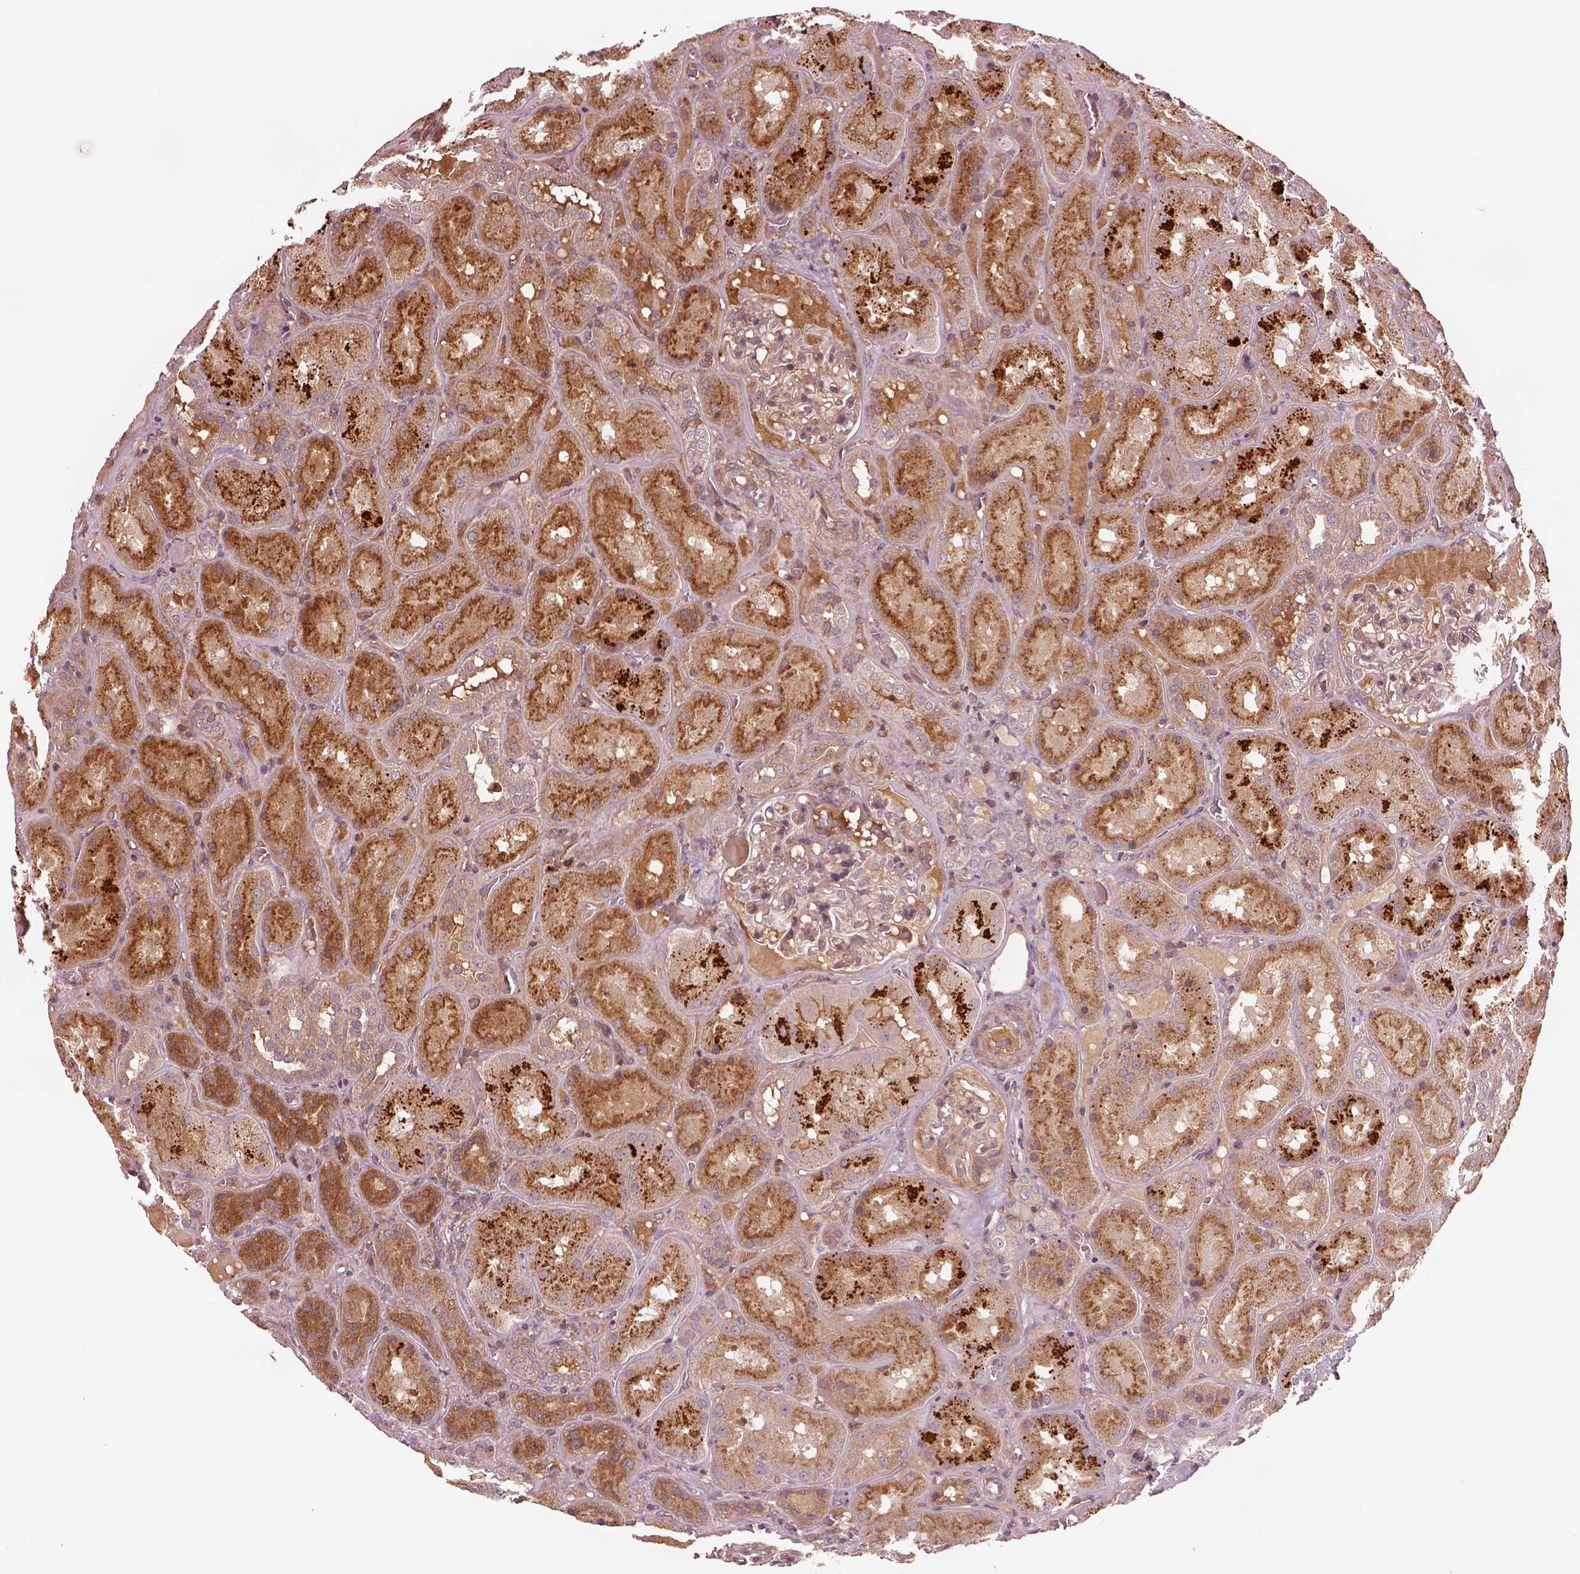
{"staining": {"intensity": "negative", "quantity": "none", "location": "none"}, "tissue": "kidney", "cell_type": "Cells in glomeruli", "image_type": "normal", "snomed": [{"axis": "morphology", "description": "Normal tissue, NOS"}, {"axis": "topography", "description": "Kidney"}], "caption": "A high-resolution photomicrograph shows immunohistochemistry staining of normal kidney, which reveals no significant positivity in cells in glomeruli. The staining was performed using DAB to visualize the protein expression in brown, while the nuclei were stained in blue with hematoxylin (Magnification: 20x).", "gene": "ASCC2", "patient": {"sex": "male", "age": 73}}